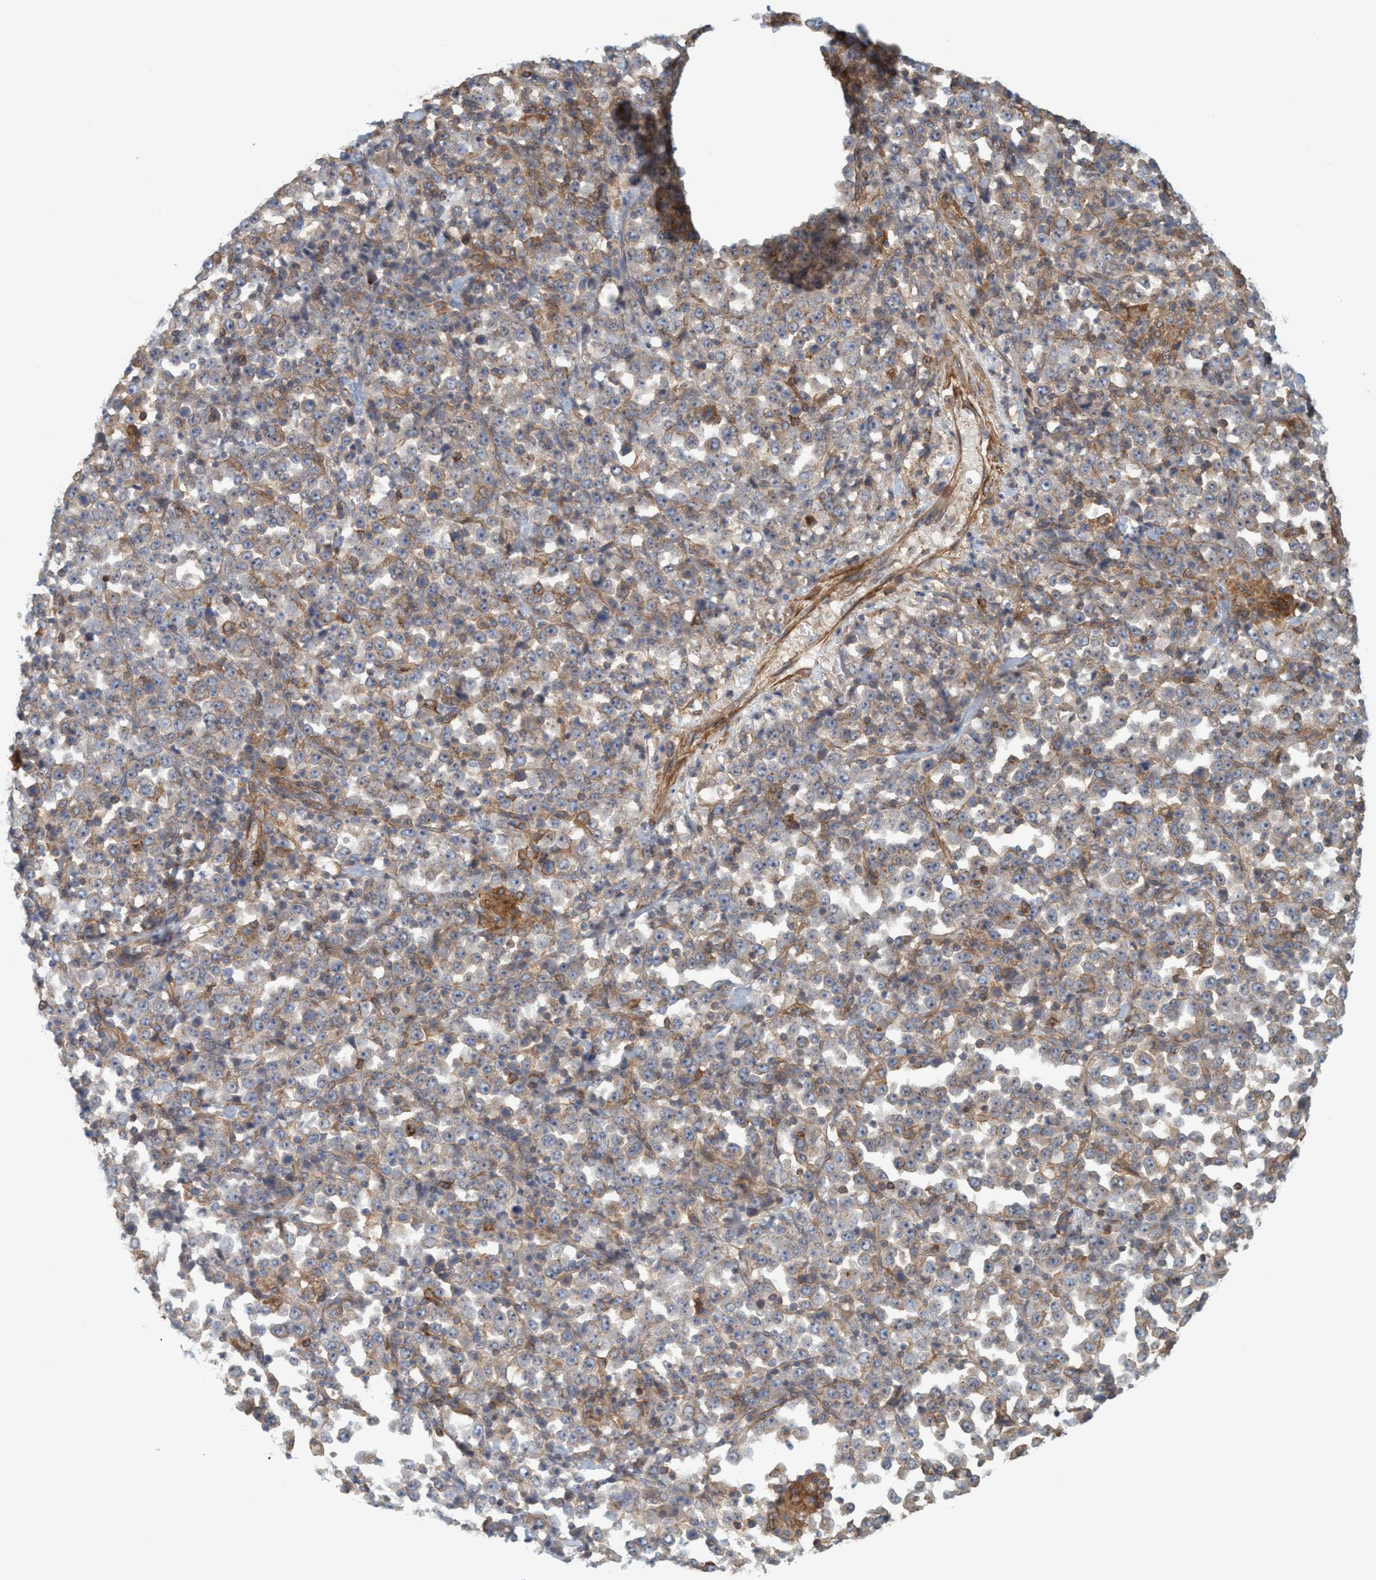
{"staining": {"intensity": "strong", "quantity": "<25%", "location": "cytoplasmic/membranous"}, "tissue": "stomach cancer", "cell_type": "Tumor cells", "image_type": "cancer", "snomed": [{"axis": "morphology", "description": "Normal tissue, NOS"}, {"axis": "morphology", "description": "Adenocarcinoma, NOS"}, {"axis": "topography", "description": "Stomach, upper"}, {"axis": "topography", "description": "Stomach"}], "caption": "Immunohistochemistry (IHC) image of neoplastic tissue: human stomach adenocarcinoma stained using IHC reveals medium levels of strong protein expression localized specifically in the cytoplasmic/membranous of tumor cells, appearing as a cytoplasmic/membranous brown color.", "gene": "SPECC1", "patient": {"sex": "male", "age": 59}}